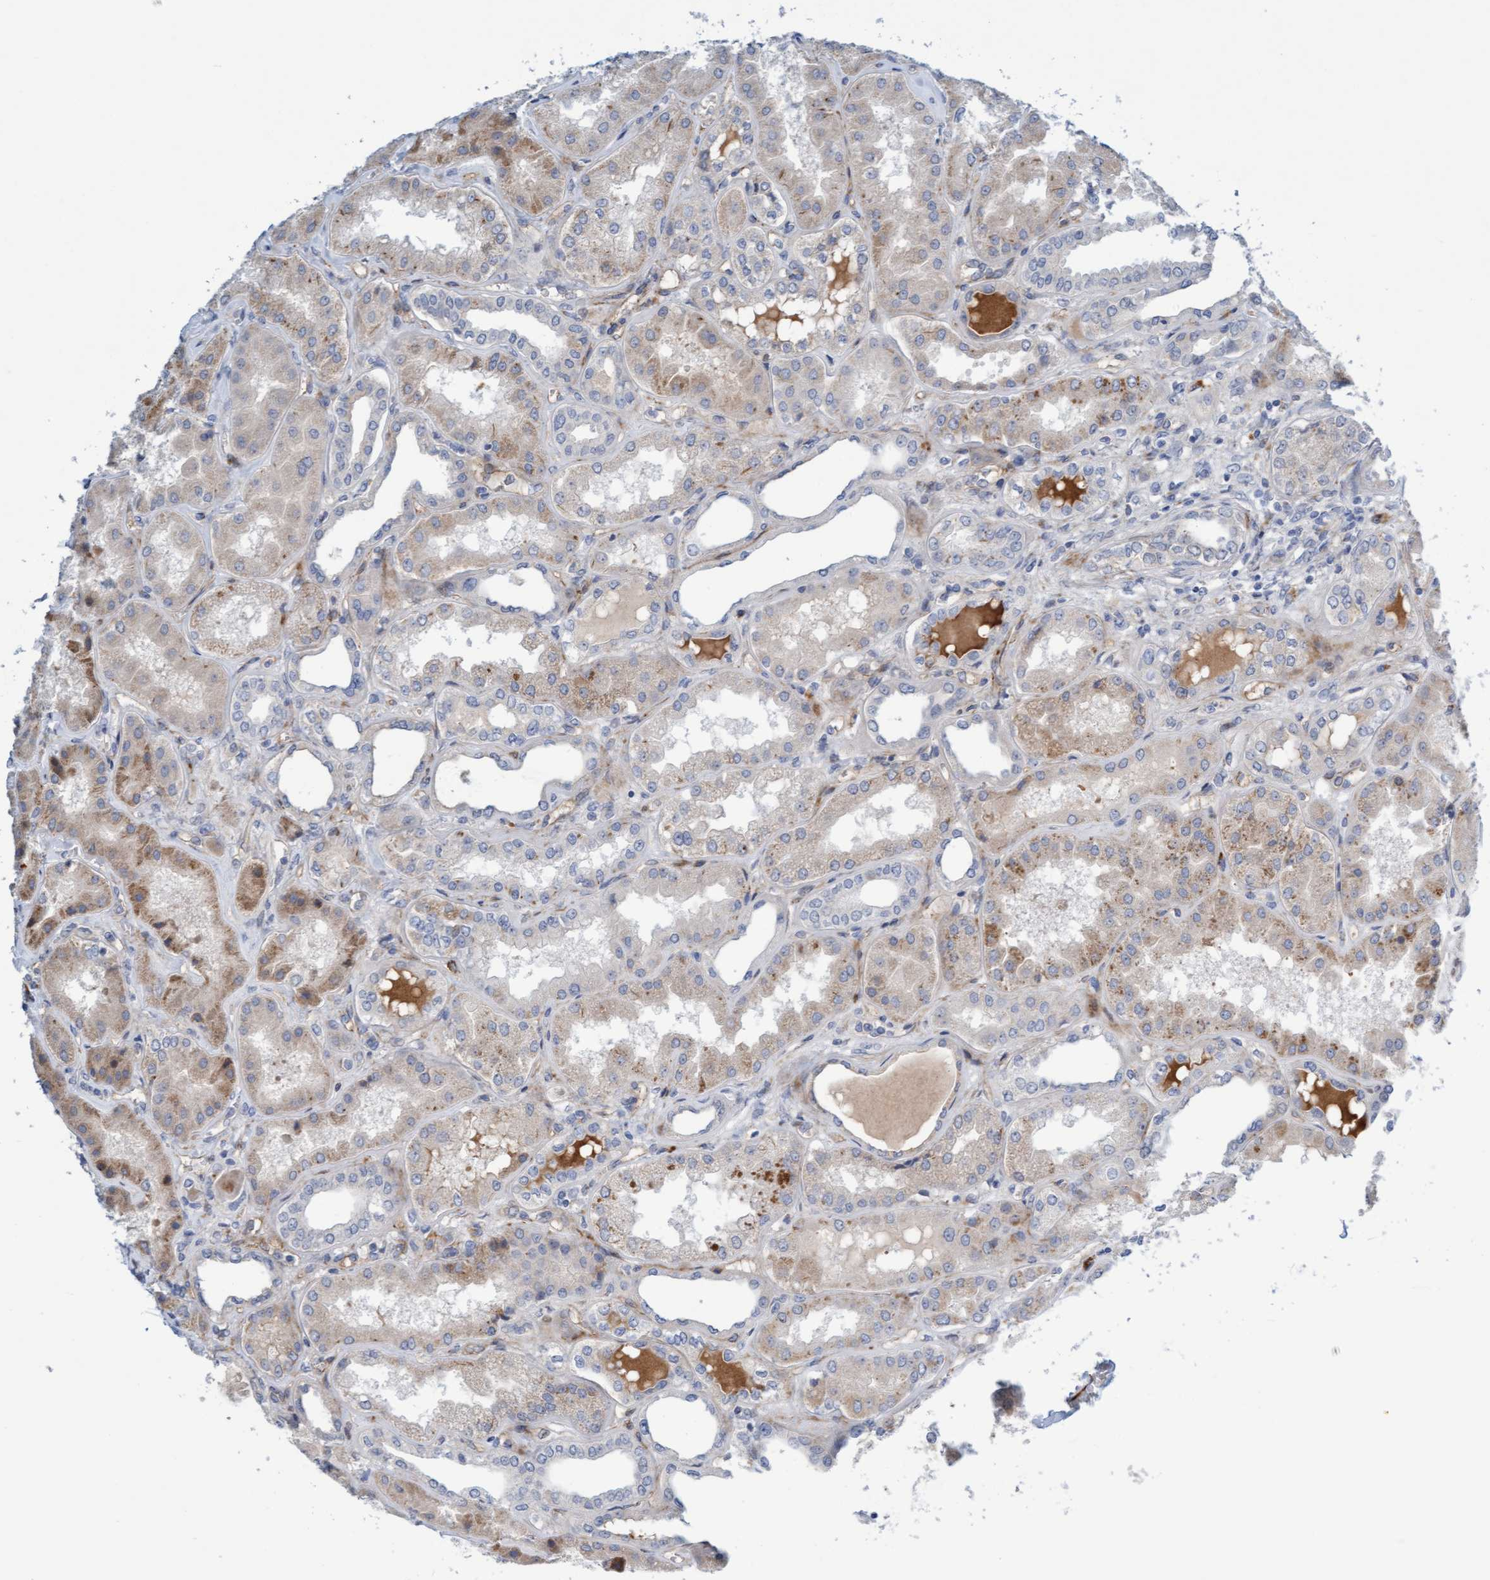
{"staining": {"intensity": "strong", "quantity": "25%-75%", "location": "cytoplasmic/membranous"}, "tissue": "kidney", "cell_type": "Cells in glomeruli", "image_type": "normal", "snomed": [{"axis": "morphology", "description": "Normal tissue, NOS"}, {"axis": "topography", "description": "Kidney"}], "caption": "Kidney stained with DAB (3,3'-diaminobenzidine) immunohistochemistry displays high levels of strong cytoplasmic/membranous positivity in approximately 25%-75% of cells in glomeruli. Using DAB (brown) and hematoxylin (blue) stains, captured at high magnification using brightfield microscopy.", "gene": "POLG2", "patient": {"sex": "female", "age": 56}}